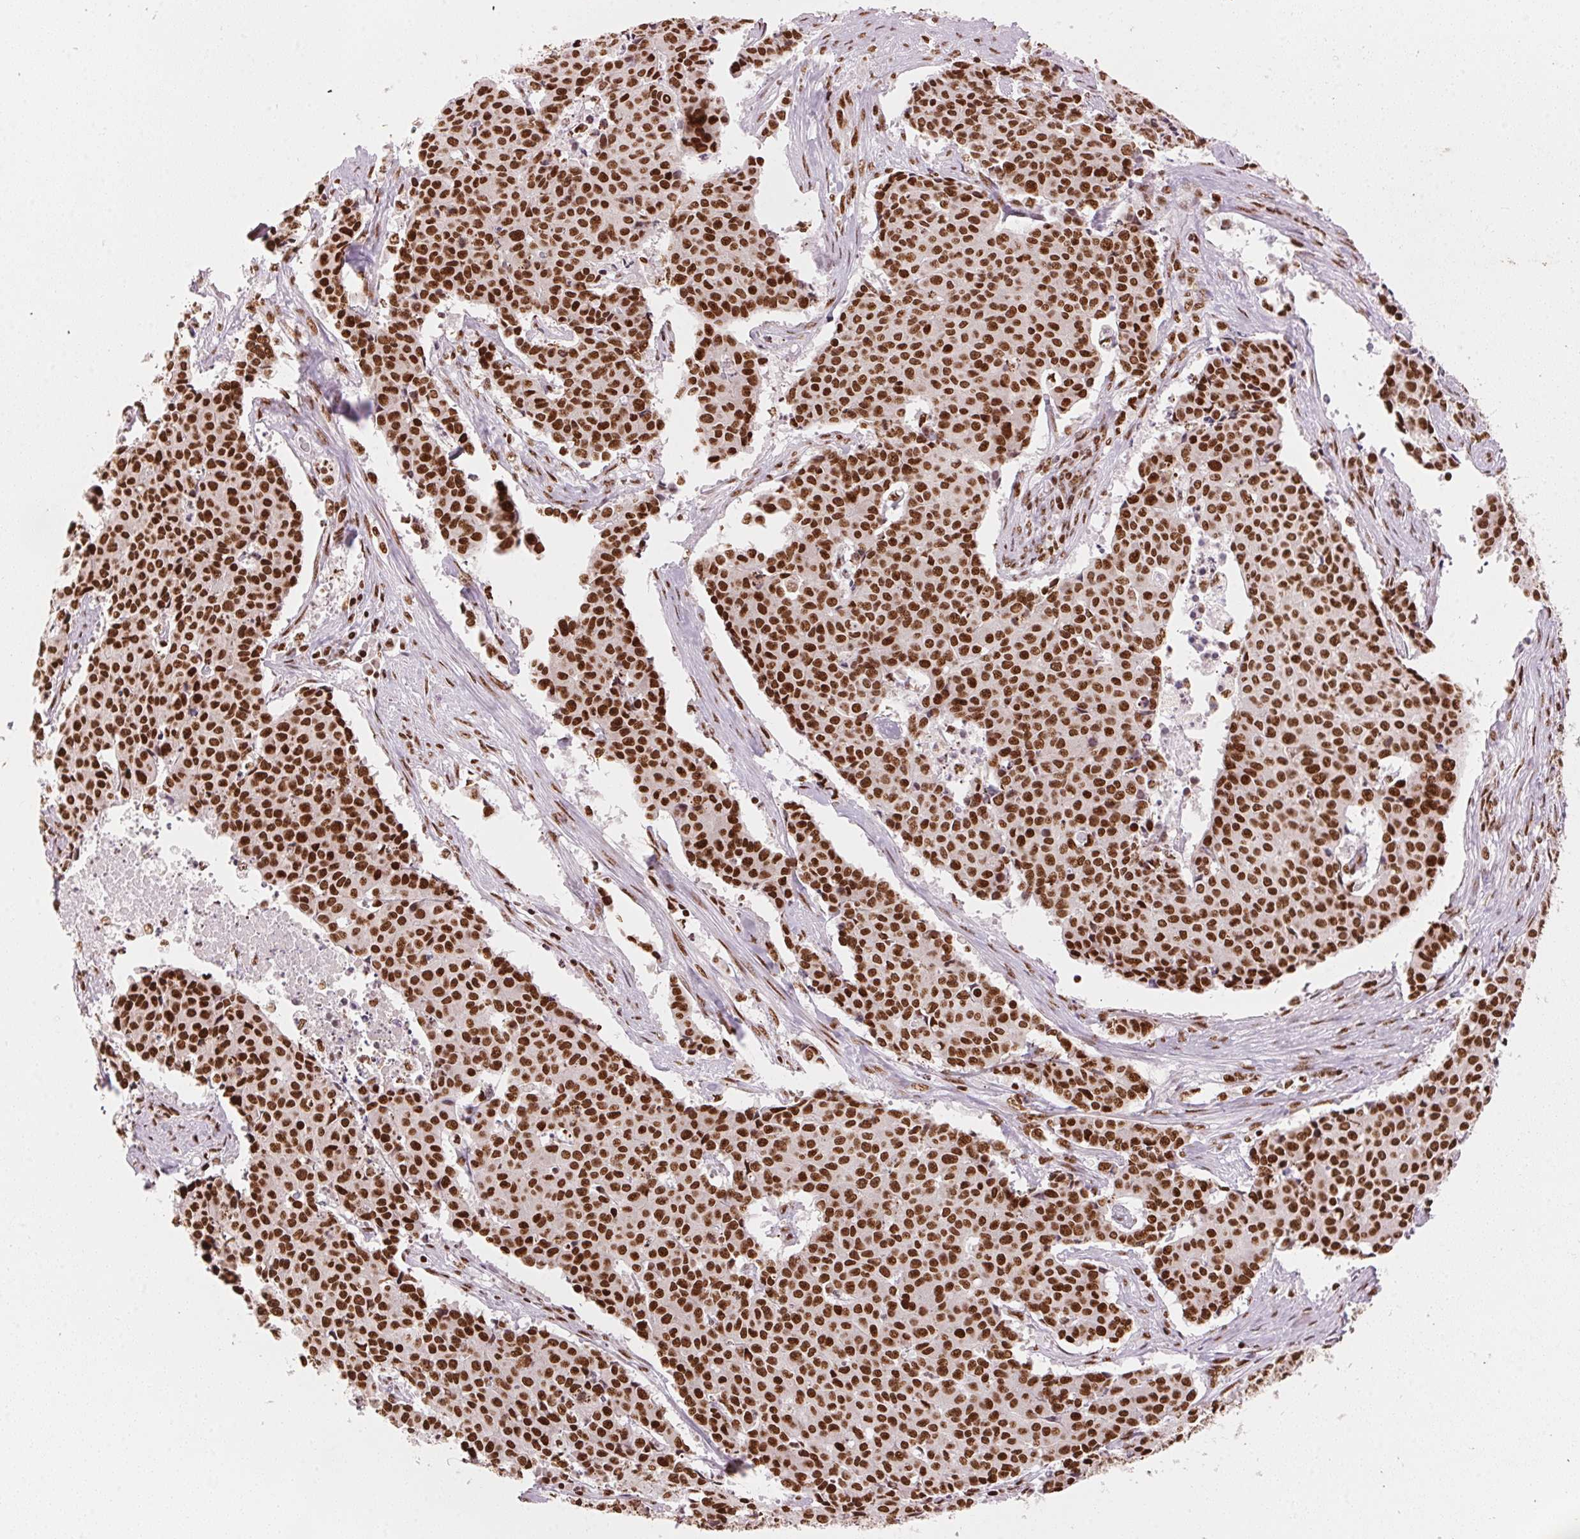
{"staining": {"intensity": "strong", "quantity": ">75%", "location": "nuclear"}, "tissue": "cervical cancer", "cell_type": "Tumor cells", "image_type": "cancer", "snomed": [{"axis": "morphology", "description": "Squamous cell carcinoma, NOS"}, {"axis": "topography", "description": "Cervix"}], "caption": "Immunohistochemistry staining of squamous cell carcinoma (cervical), which shows high levels of strong nuclear expression in approximately >75% of tumor cells indicating strong nuclear protein positivity. The staining was performed using DAB (brown) for protein detection and nuclei were counterstained in hematoxylin (blue).", "gene": "NXF1", "patient": {"sex": "female", "age": 28}}